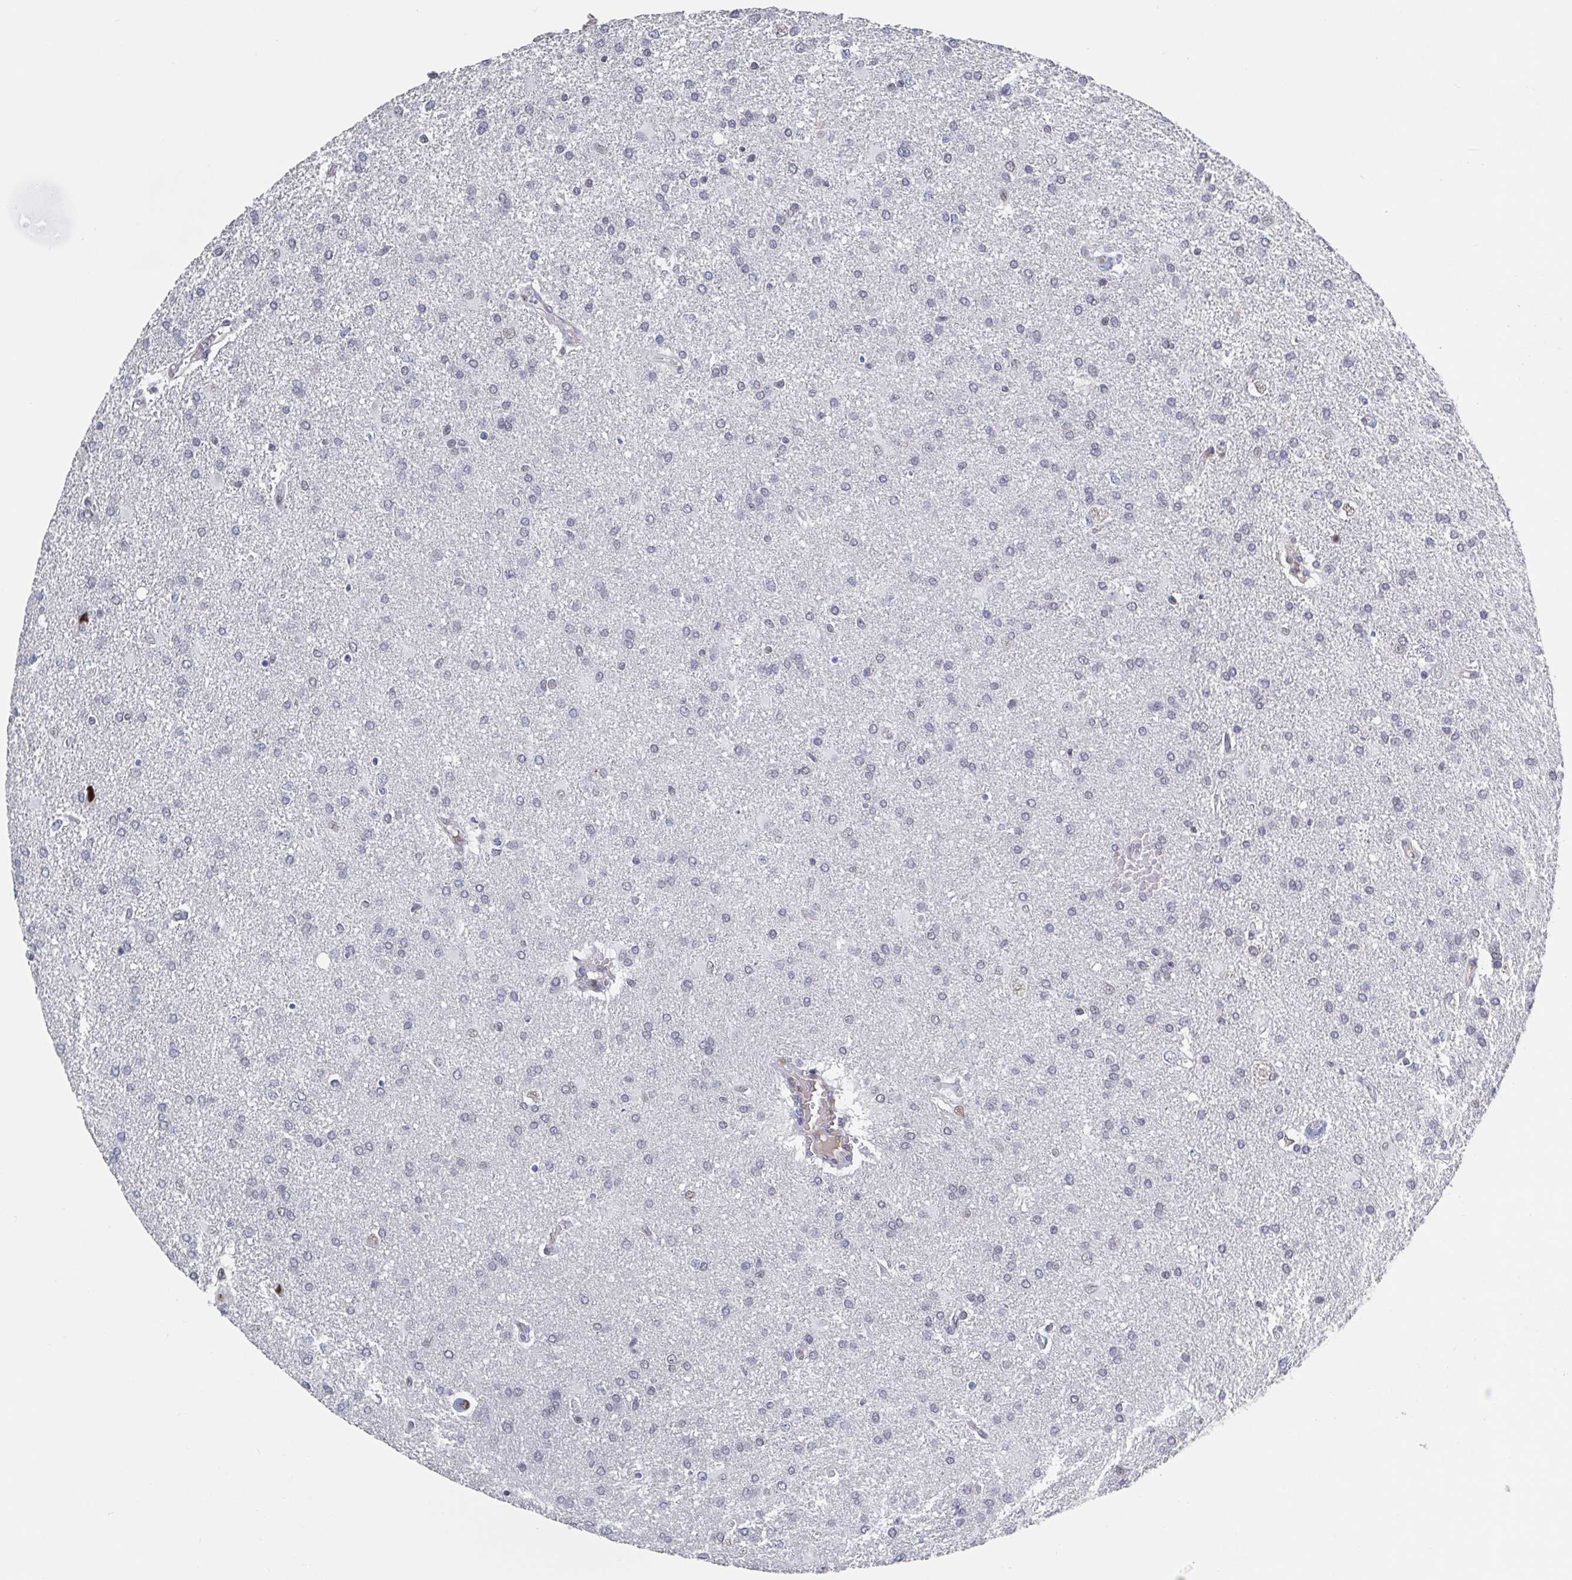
{"staining": {"intensity": "negative", "quantity": "none", "location": "none"}, "tissue": "glioma", "cell_type": "Tumor cells", "image_type": "cancer", "snomed": [{"axis": "morphology", "description": "Glioma, malignant, High grade"}, {"axis": "topography", "description": "Brain"}], "caption": "Human glioma stained for a protein using immunohistochemistry reveals no staining in tumor cells.", "gene": "BCL7B", "patient": {"sex": "male", "age": 68}}